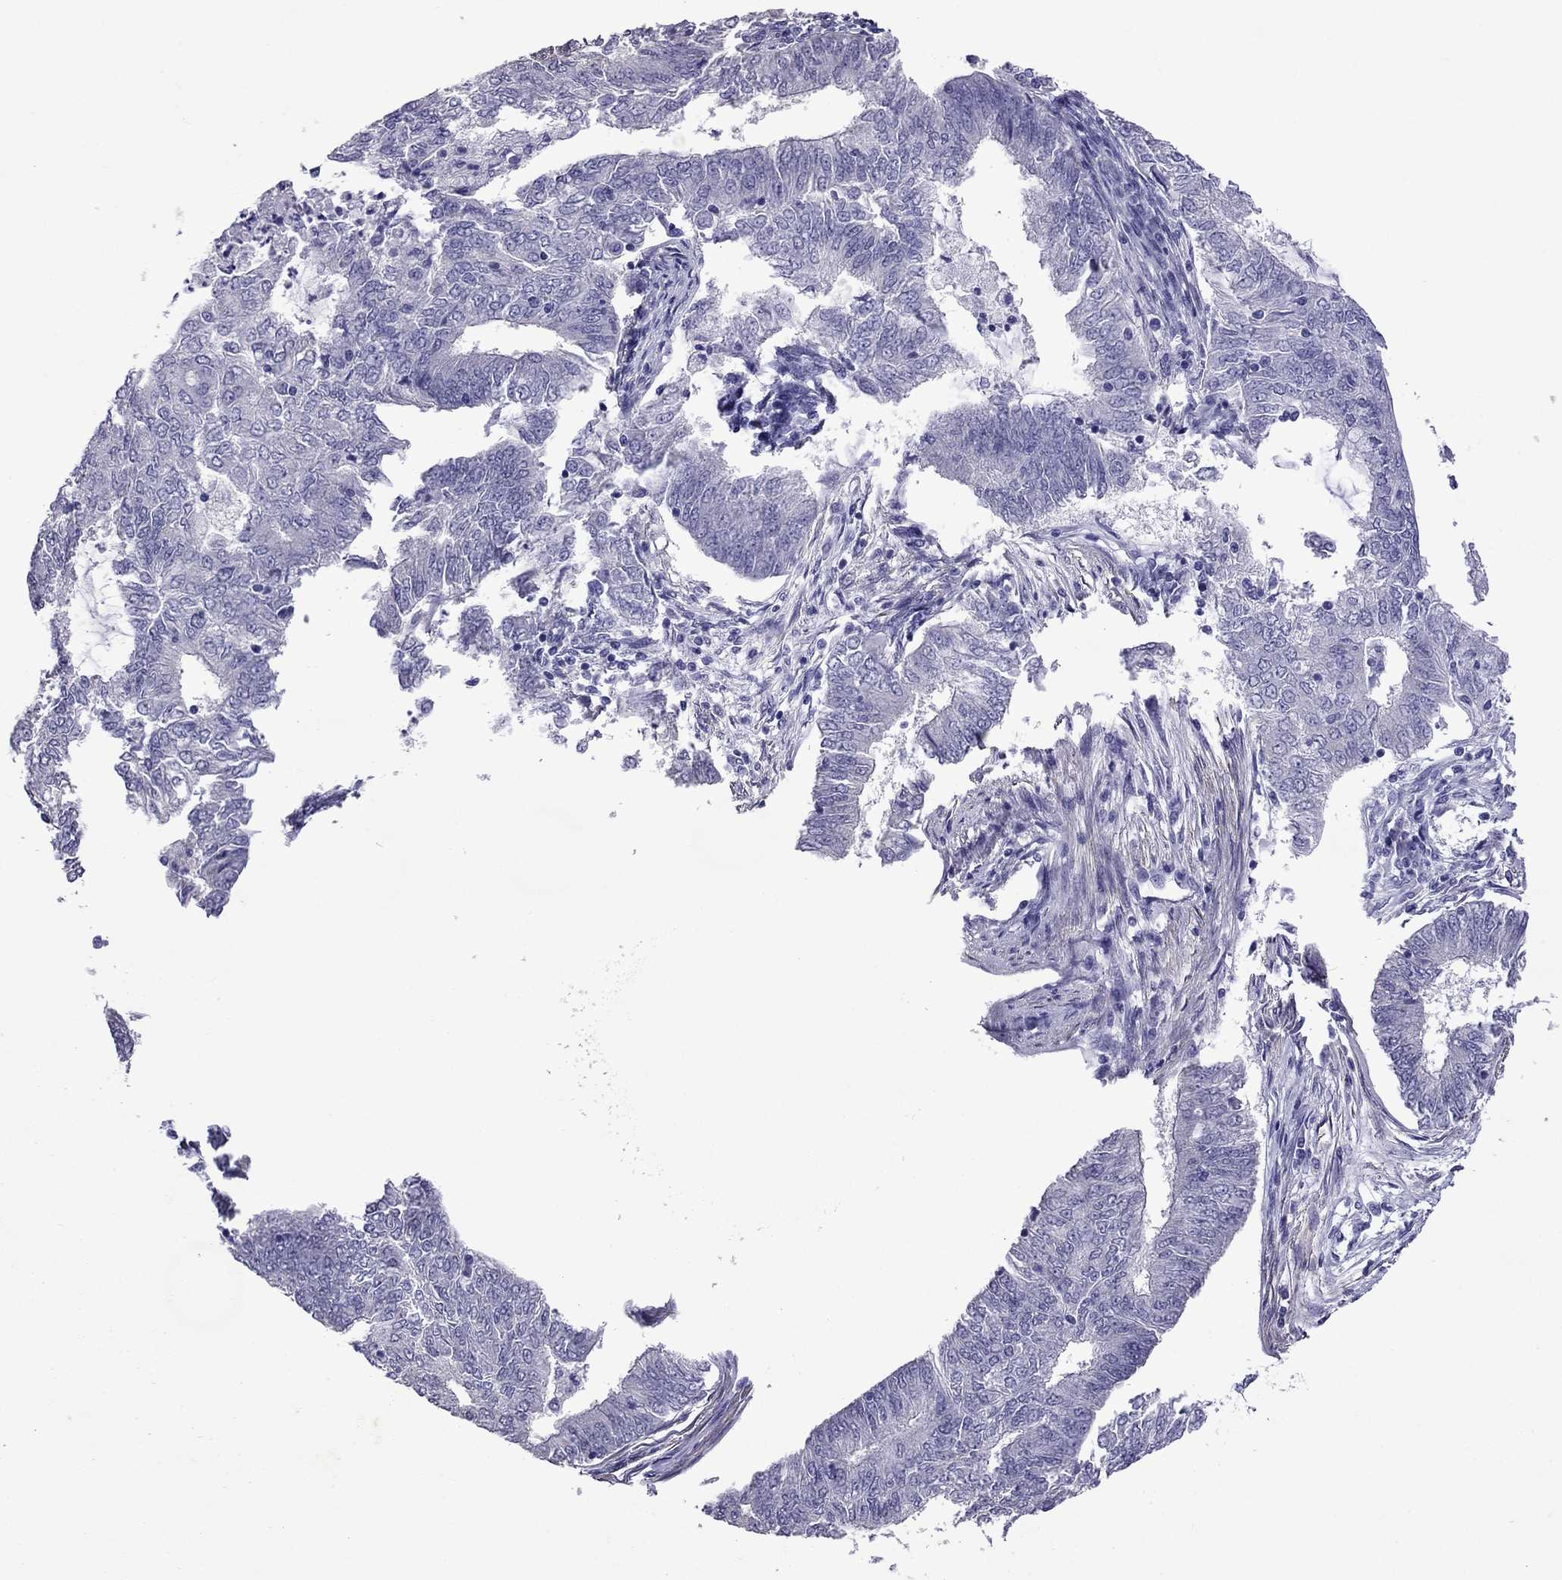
{"staining": {"intensity": "negative", "quantity": "none", "location": "none"}, "tissue": "endometrial cancer", "cell_type": "Tumor cells", "image_type": "cancer", "snomed": [{"axis": "morphology", "description": "Adenocarcinoma, NOS"}, {"axis": "topography", "description": "Endometrium"}], "caption": "Protein analysis of endometrial cancer reveals no significant positivity in tumor cells.", "gene": "CHRNA5", "patient": {"sex": "female", "age": 62}}